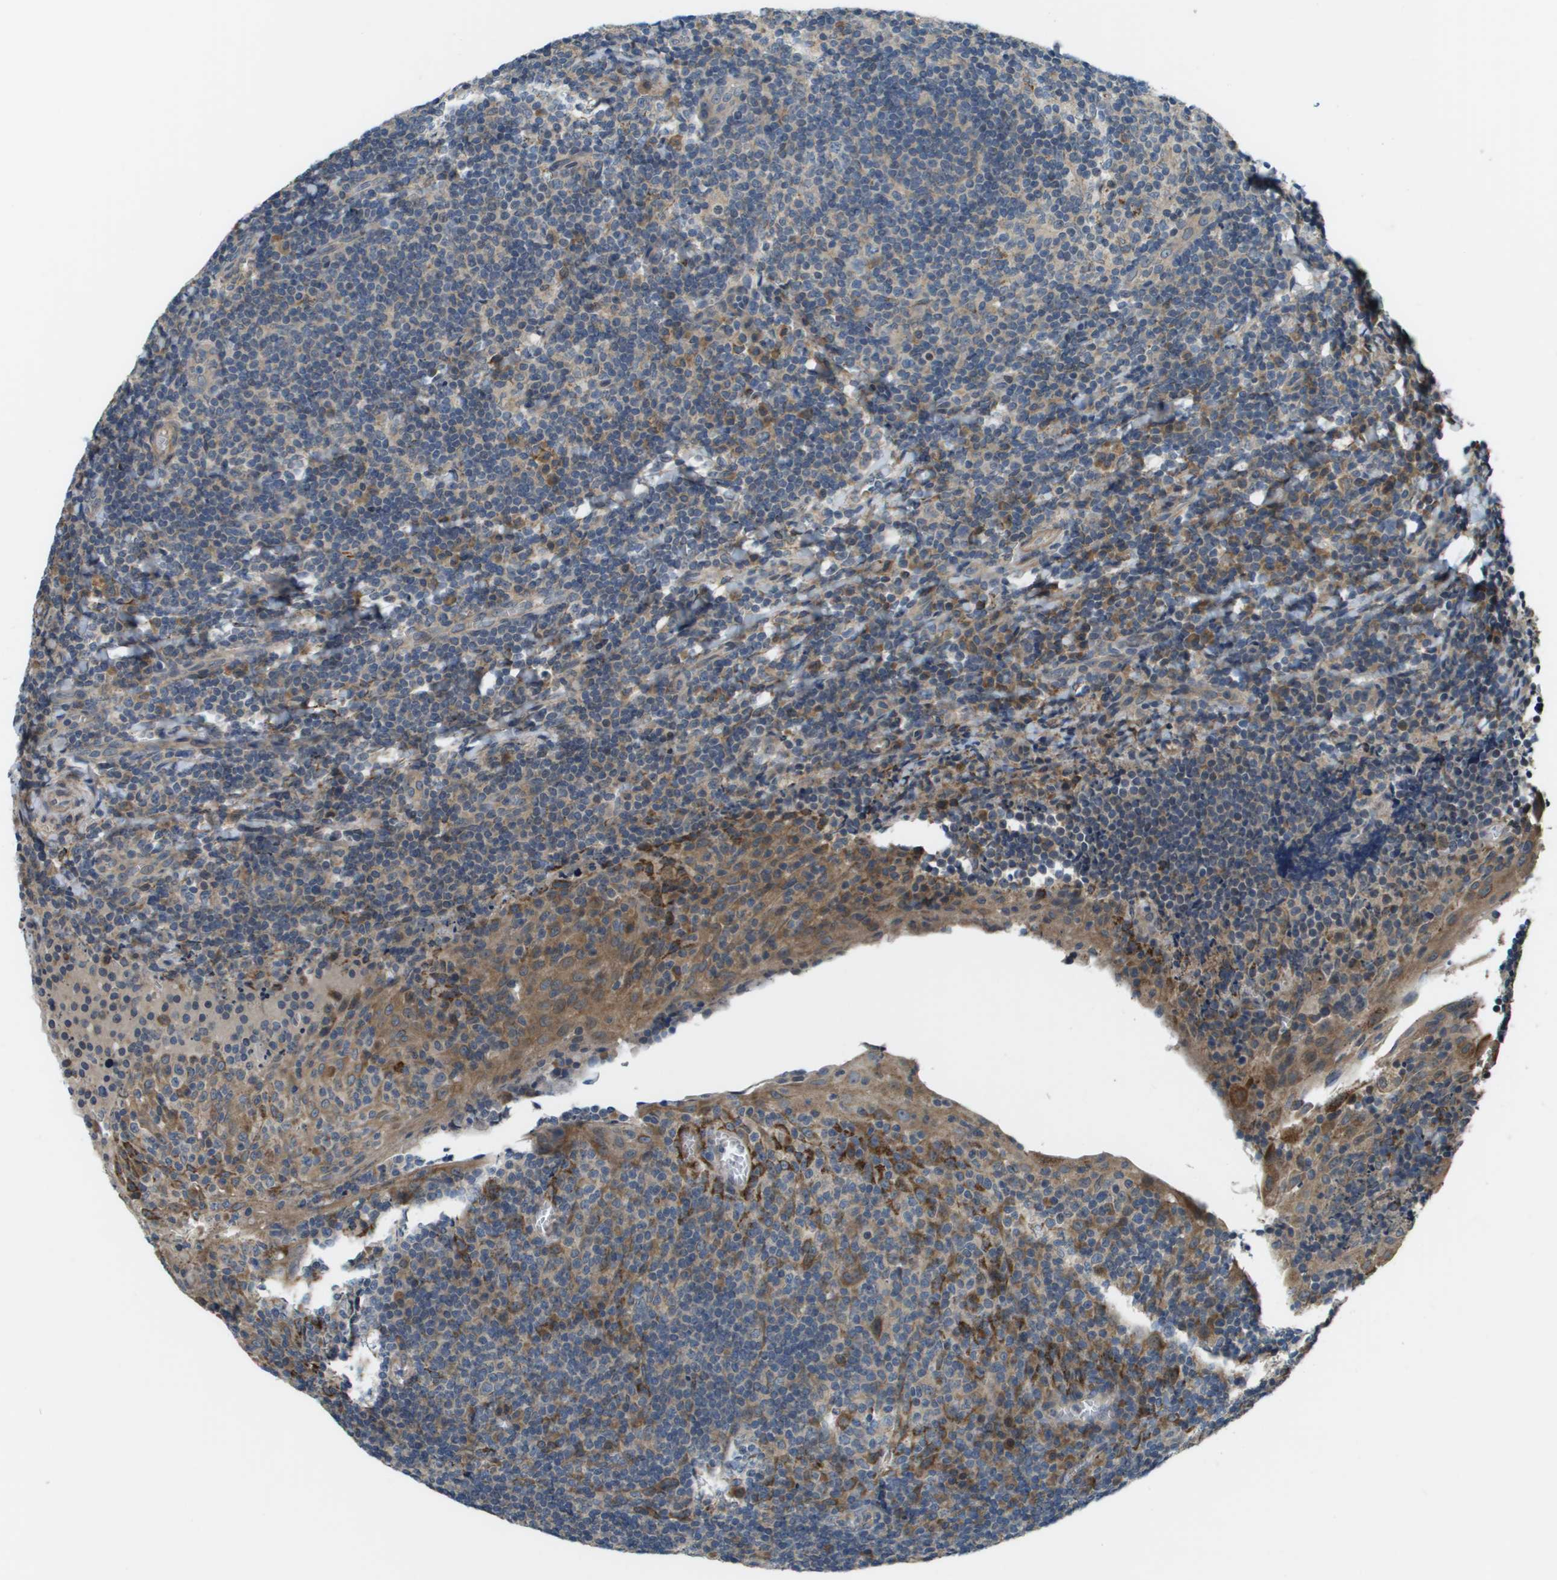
{"staining": {"intensity": "weak", "quantity": "<25%", "location": "cytoplasmic/membranous"}, "tissue": "tonsil", "cell_type": "Germinal center cells", "image_type": "normal", "snomed": [{"axis": "morphology", "description": "Normal tissue, NOS"}, {"axis": "topography", "description": "Tonsil"}], "caption": "Immunohistochemical staining of benign tonsil demonstrates no significant expression in germinal center cells.", "gene": "CDKN2C", "patient": {"sex": "male", "age": 37}}